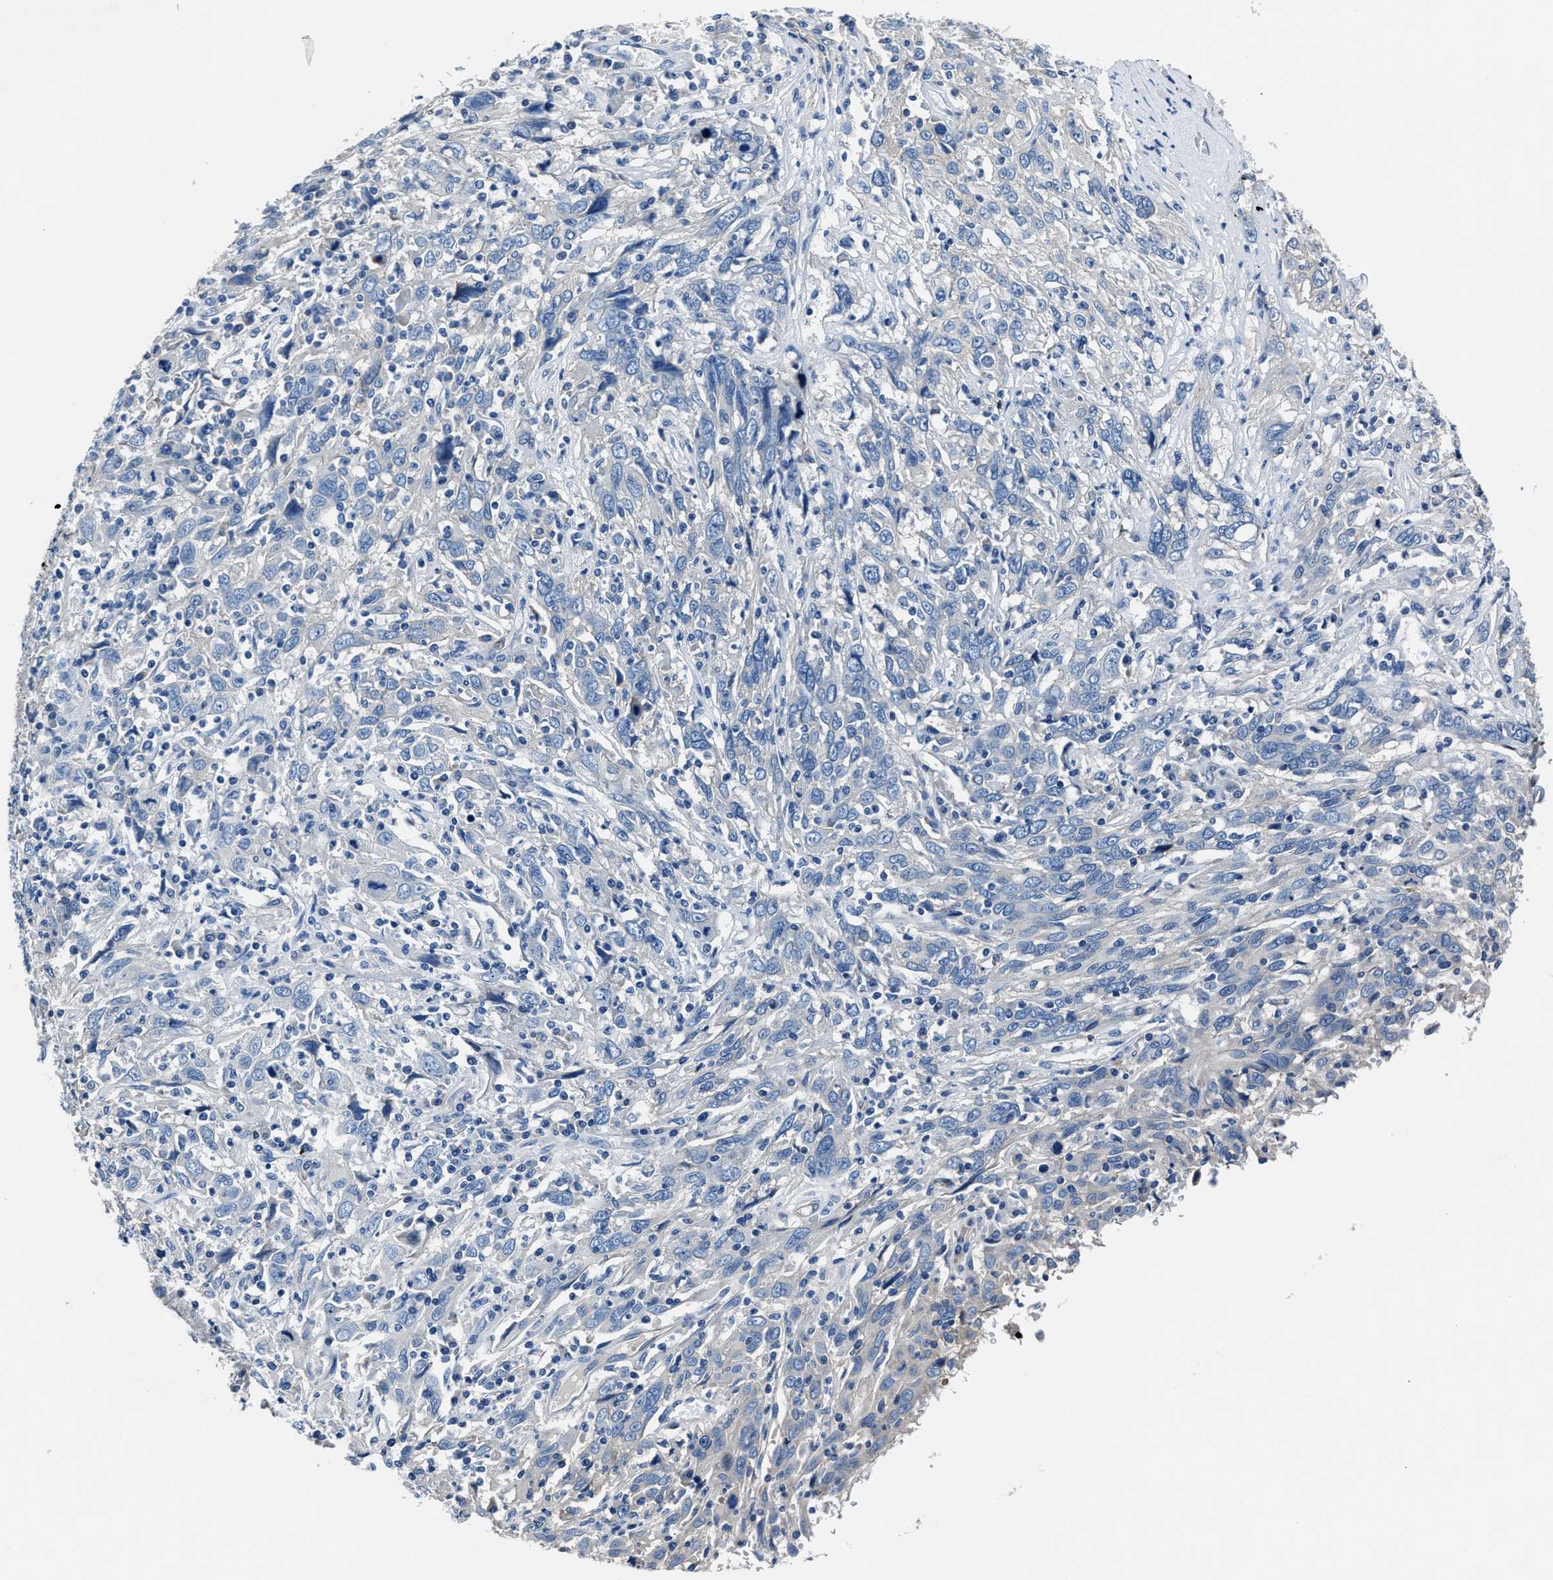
{"staining": {"intensity": "negative", "quantity": "none", "location": "none"}, "tissue": "cervical cancer", "cell_type": "Tumor cells", "image_type": "cancer", "snomed": [{"axis": "morphology", "description": "Squamous cell carcinoma, NOS"}, {"axis": "topography", "description": "Cervix"}], "caption": "There is no significant positivity in tumor cells of cervical cancer.", "gene": "LMO7", "patient": {"sex": "female", "age": 46}}